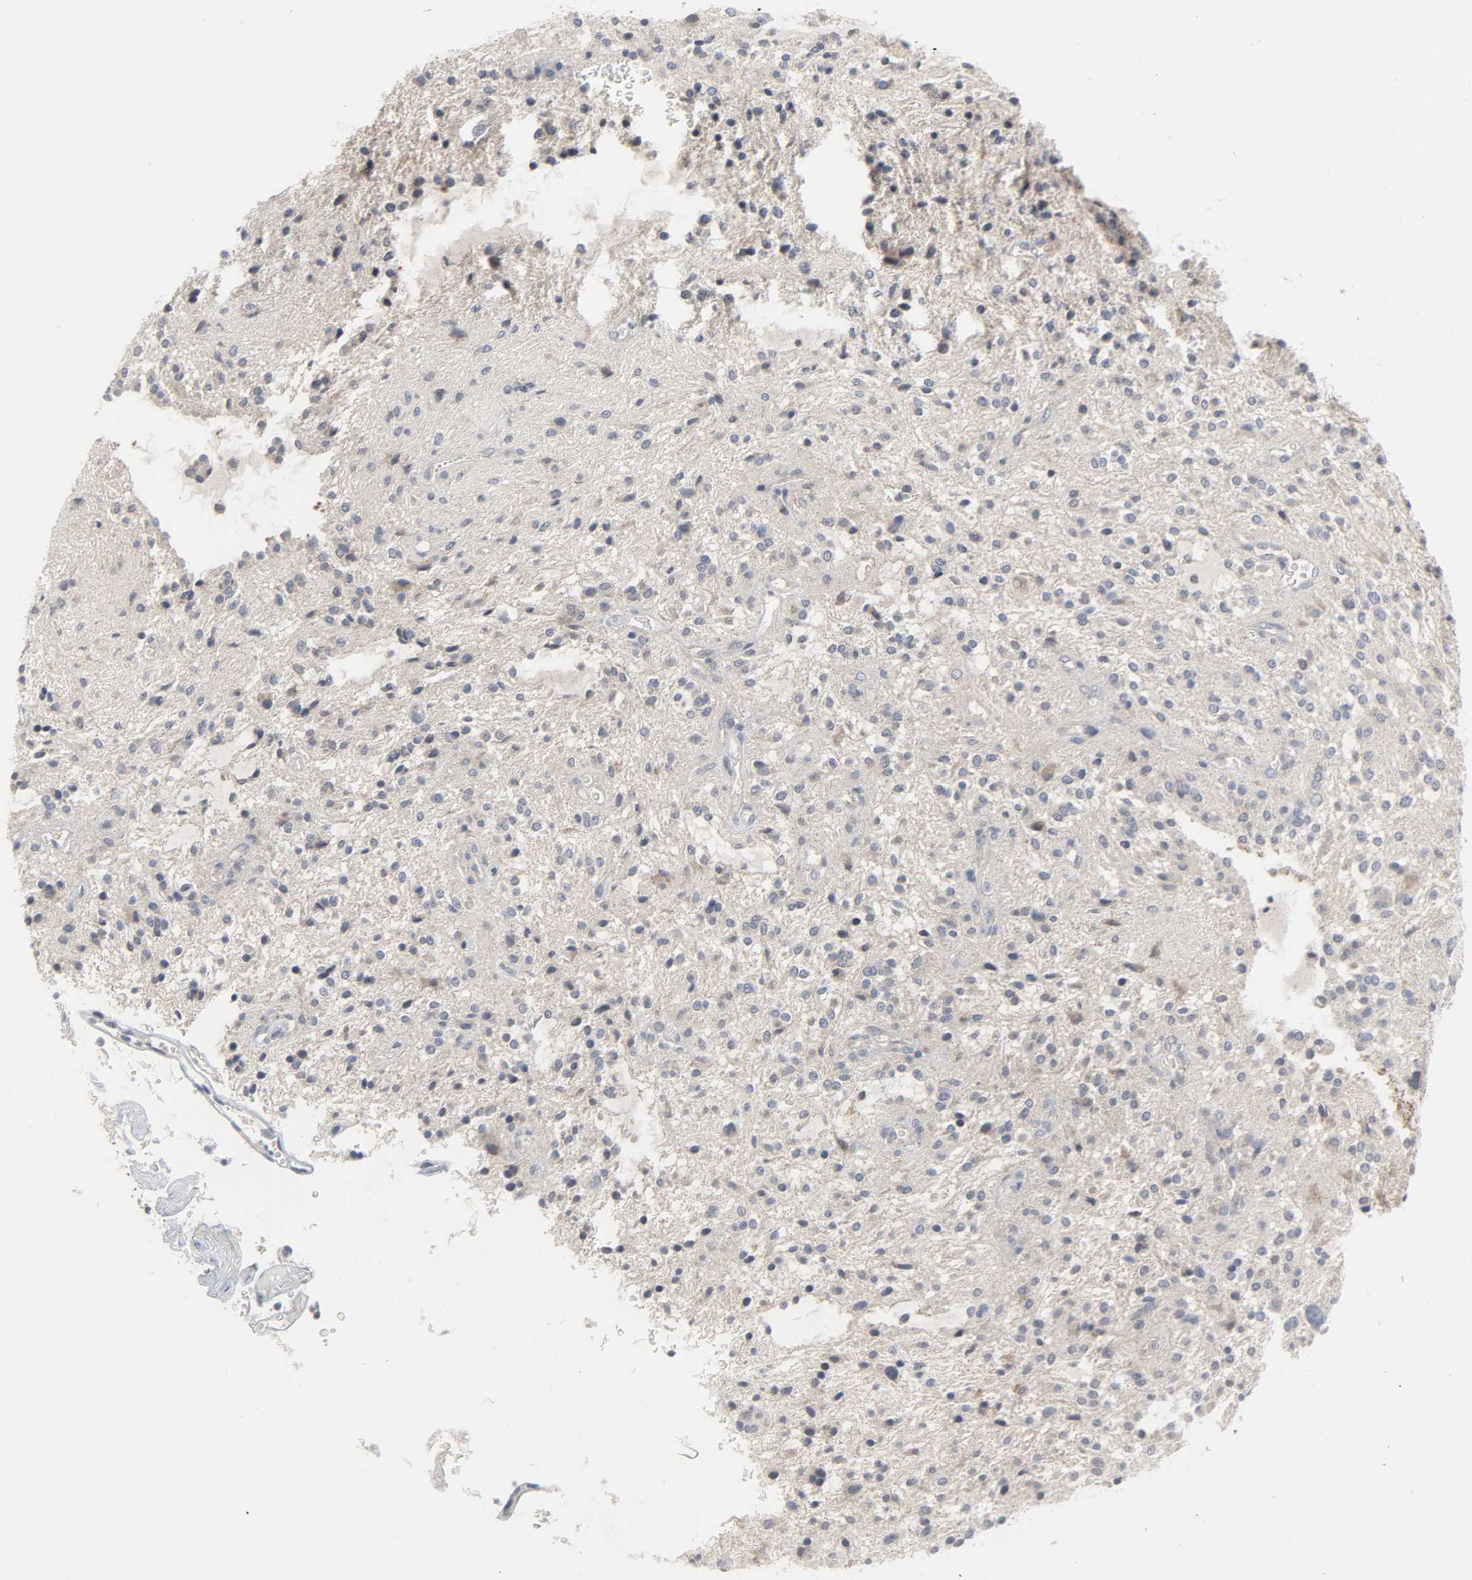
{"staining": {"intensity": "moderate", "quantity": "<25%", "location": "cytoplasmic/membranous"}, "tissue": "glioma", "cell_type": "Tumor cells", "image_type": "cancer", "snomed": [{"axis": "morphology", "description": "Glioma, malignant, NOS"}, {"axis": "topography", "description": "Cerebellum"}], "caption": "About <25% of tumor cells in glioma demonstrate moderate cytoplasmic/membranous protein expression as visualized by brown immunohistochemical staining.", "gene": "CLIP1", "patient": {"sex": "female", "age": 10}}